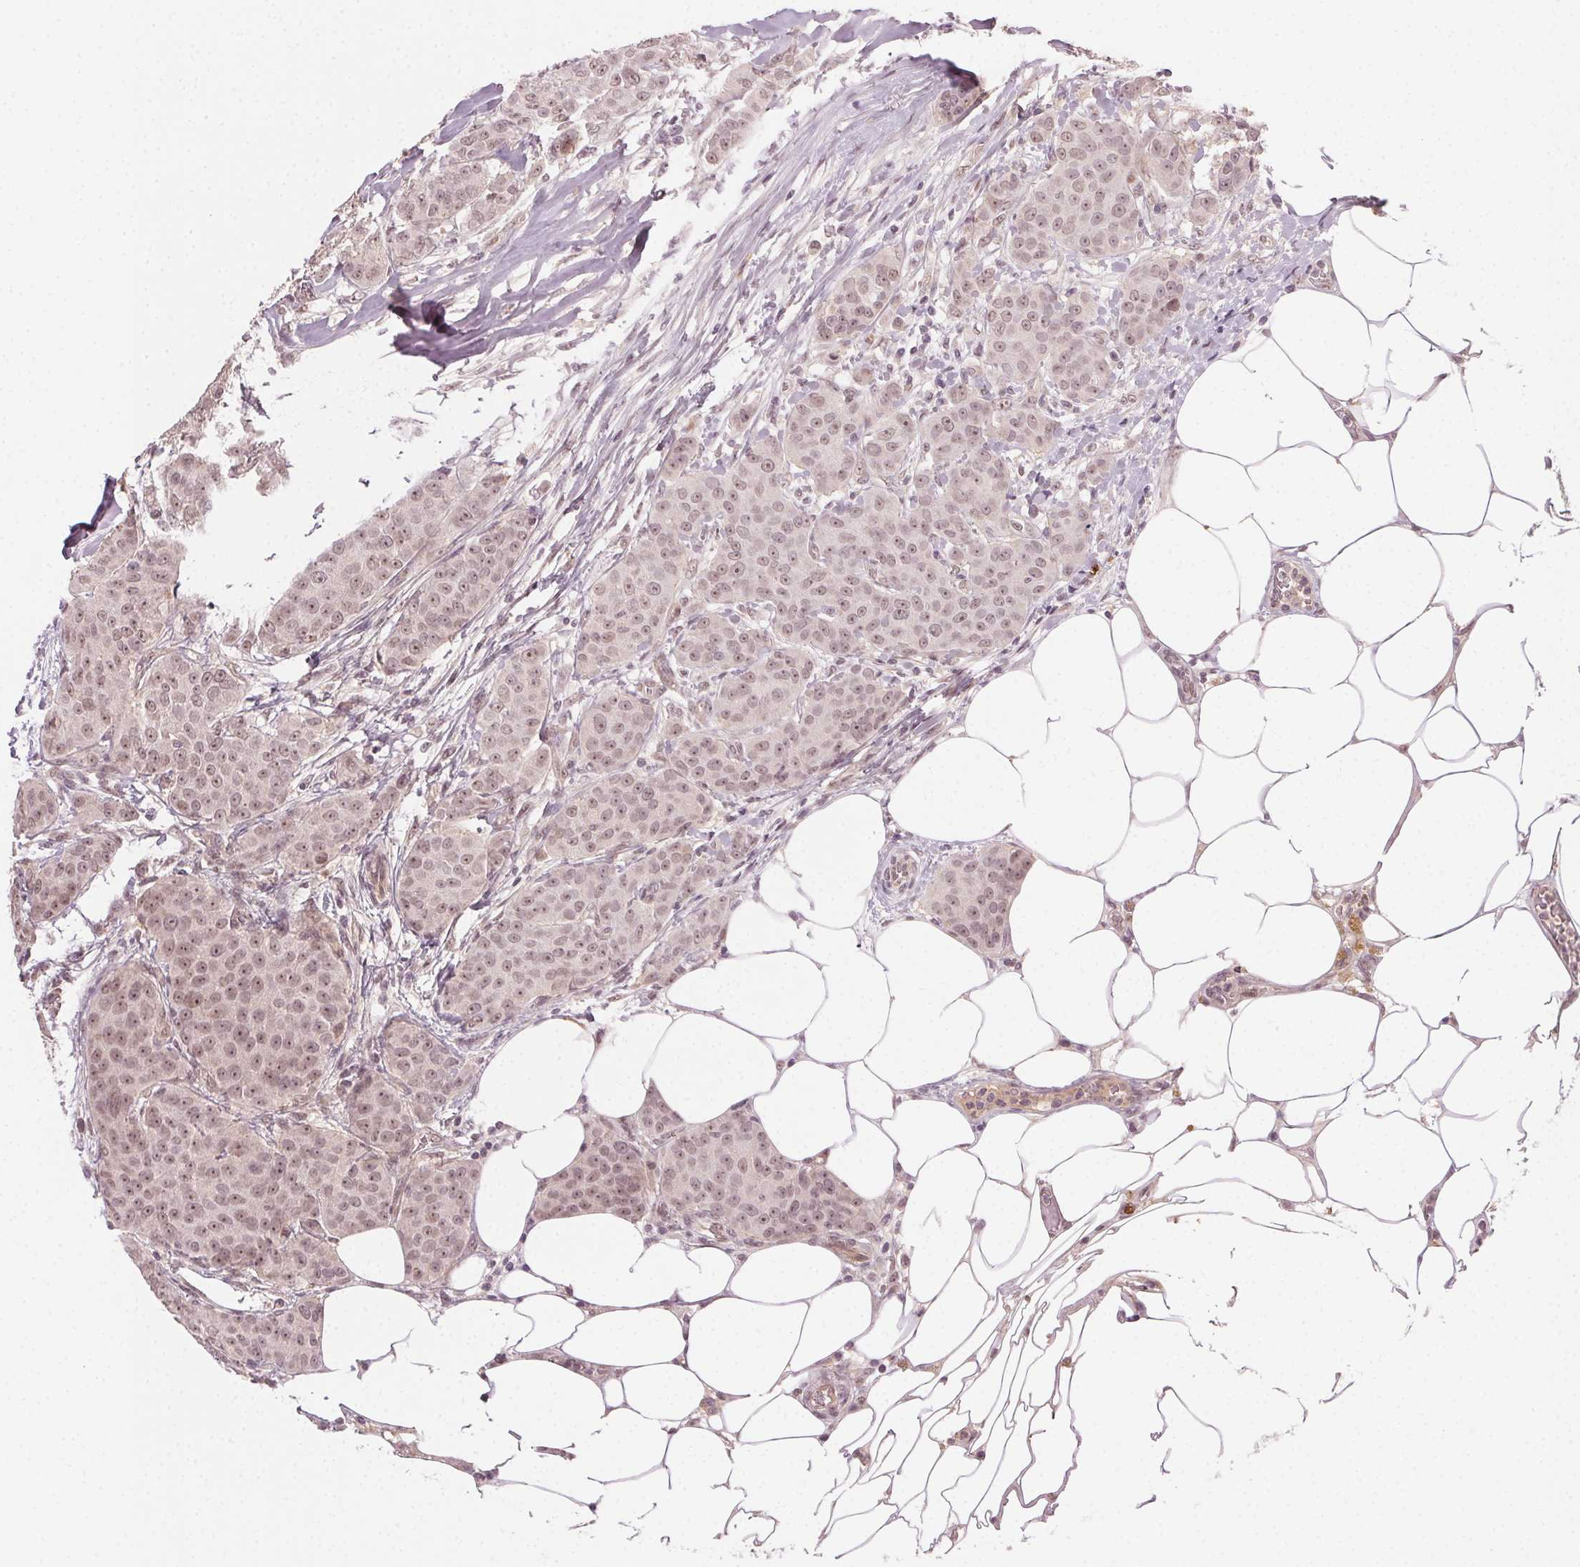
{"staining": {"intensity": "weak", "quantity": ">75%", "location": "nuclear"}, "tissue": "breast cancer", "cell_type": "Tumor cells", "image_type": "cancer", "snomed": [{"axis": "morphology", "description": "Duct carcinoma"}, {"axis": "topography", "description": "Breast"}], "caption": "Immunohistochemistry (IHC) micrograph of neoplastic tissue: human breast cancer (infiltrating ductal carcinoma) stained using IHC exhibits low levels of weak protein expression localized specifically in the nuclear of tumor cells, appearing as a nuclear brown color.", "gene": "TUB", "patient": {"sex": "female", "age": 91}}